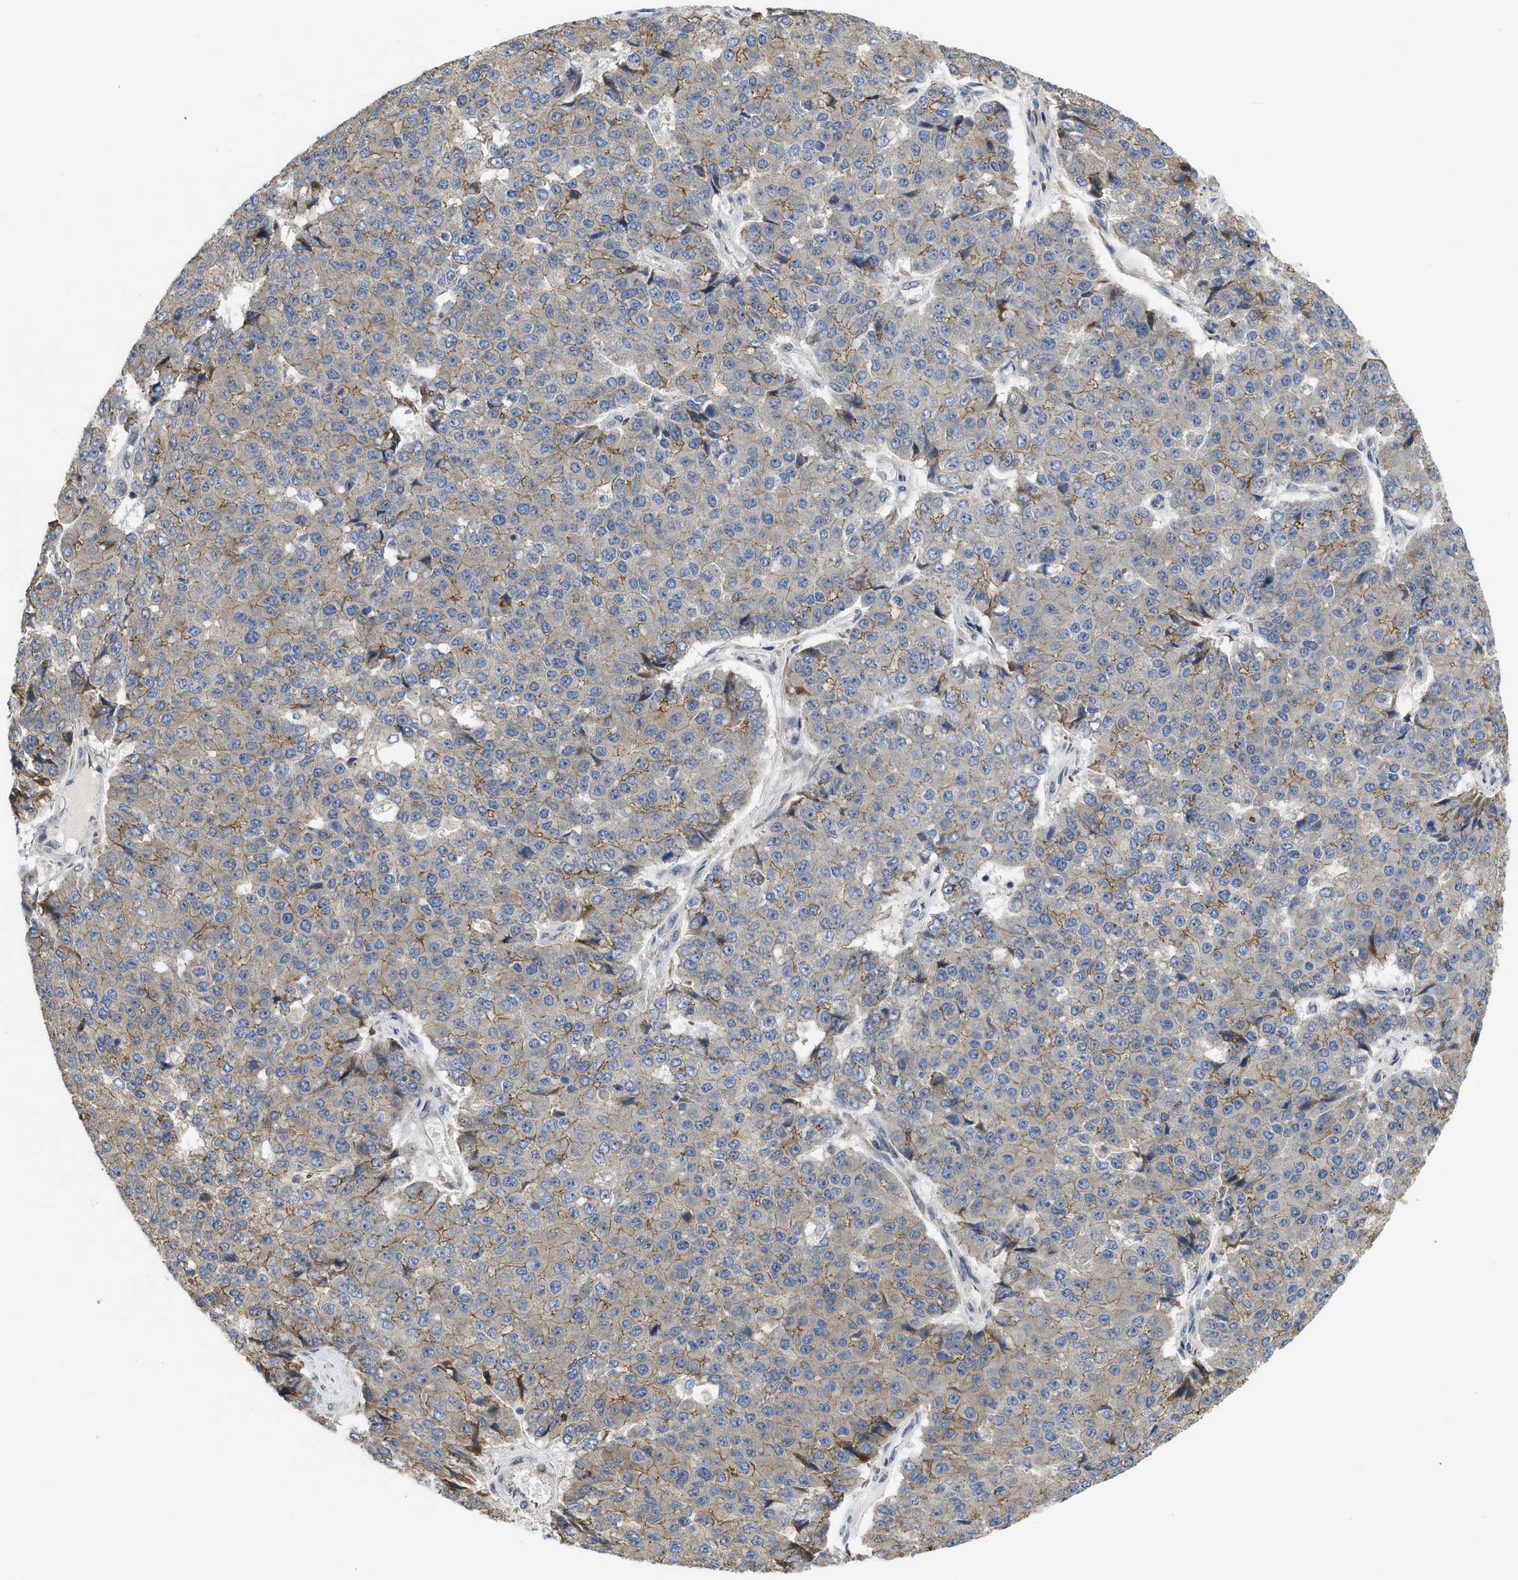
{"staining": {"intensity": "moderate", "quantity": "25%-75%", "location": "cytoplasmic/membranous"}, "tissue": "pancreatic cancer", "cell_type": "Tumor cells", "image_type": "cancer", "snomed": [{"axis": "morphology", "description": "Adenocarcinoma, NOS"}, {"axis": "topography", "description": "Pancreas"}], "caption": "A high-resolution photomicrograph shows IHC staining of pancreatic cancer (adenocarcinoma), which shows moderate cytoplasmic/membranous staining in approximately 25%-75% of tumor cells.", "gene": "CDPF1", "patient": {"sex": "male", "age": 50}}